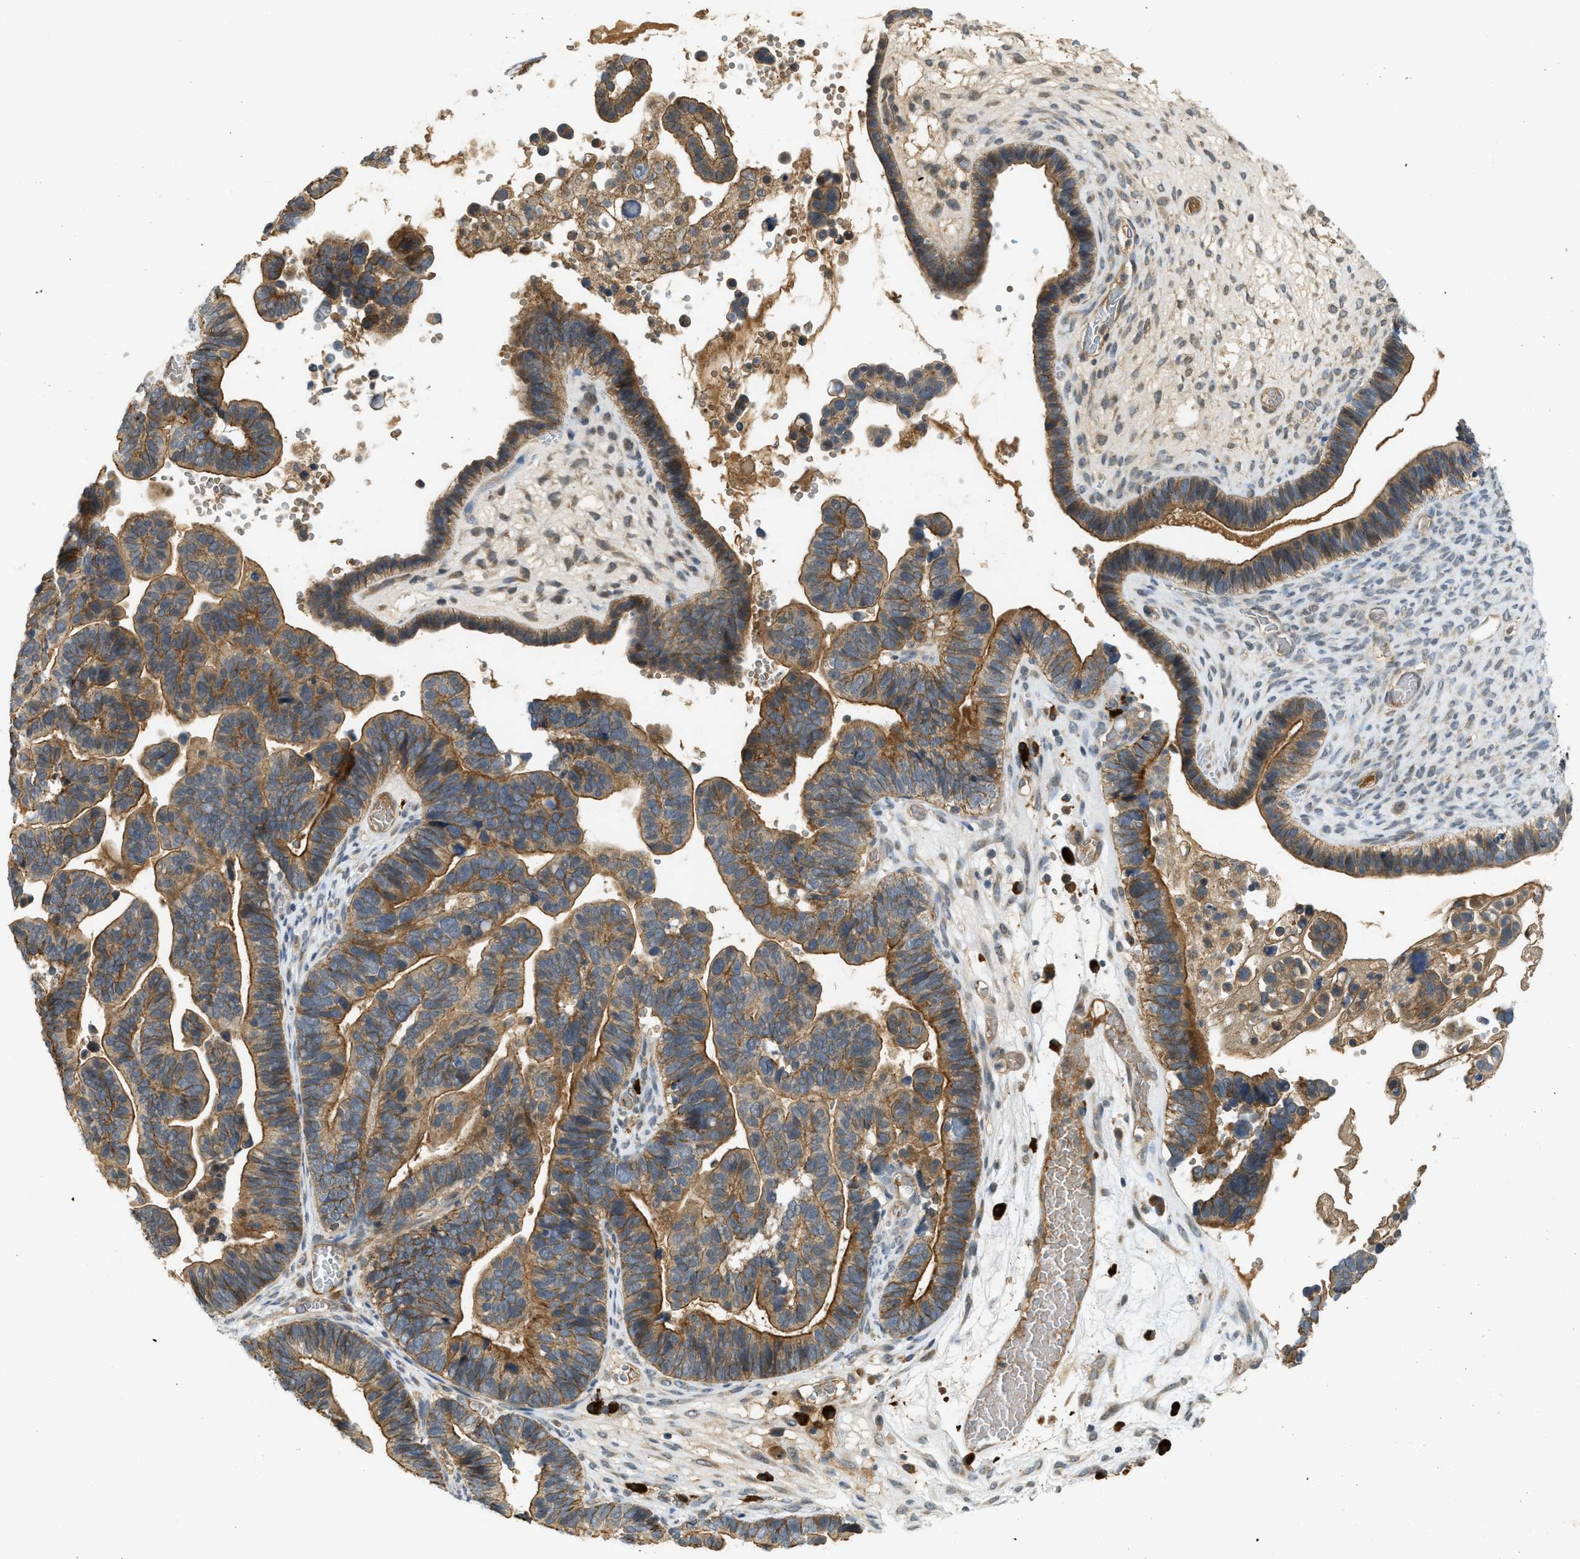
{"staining": {"intensity": "strong", "quantity": ">75%", "location": "cytoplasmic/membranous"}, "tissue": "ovarian cancer", "cell_type": "Tumor cells", "image_type": "cancer", "snomed": [{"axis": "morphology", "description": "Cystadenocarcinoma, serous, NOS"}, {"axis": "topography", "description": "Ovary"}], "caption": "Immunohistochemical staining of ovarian serous cystadenocarcinoma exhibits high levels of strong cytoplasmic/membranous staining in about >75% of tumor cells. (DAB = brown stain, brightfield microscopy at high magnification).", "gene": "ADCY8", "patient": {"sex": "female", "age": 56}}